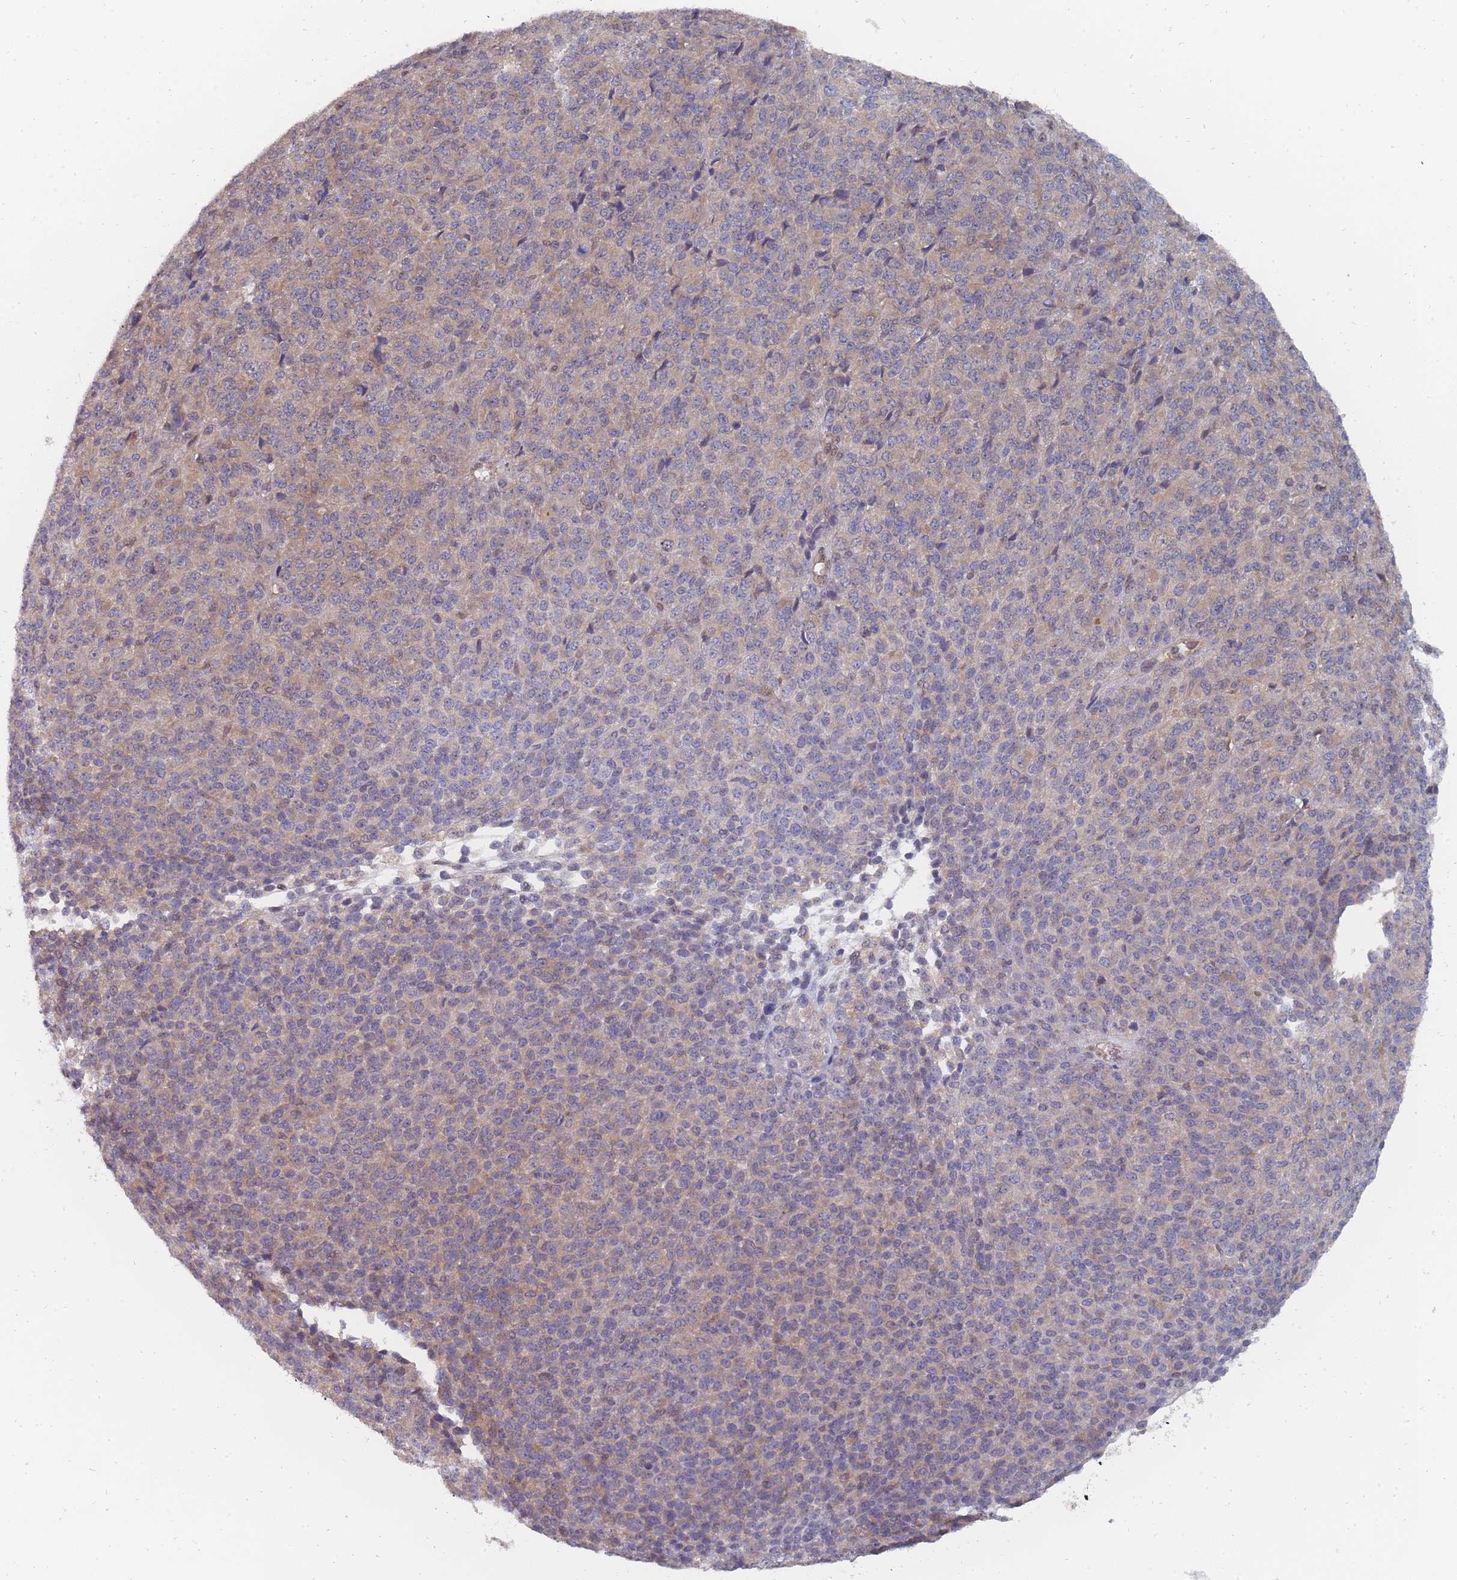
{"staining": {"intensity": "weak", "quantity": "<25%", "location": "cytoplasmic/membranous"}, "tissue": "melanoma", "cell_type": "Tumor cells", "image_type": "cancer", "snomed": [{"axis": "morphology", "description": "Malignant melanoma, Metastatic site"}, {"axis": "topography", "description": "Brain"}], "caption": "Malignant melanoma (metastatic site) stained for a protein using IHC exhibits no positivity tumor cells.", "gene": "NKD1", "patient": {"sex": "female", "age": 56}}